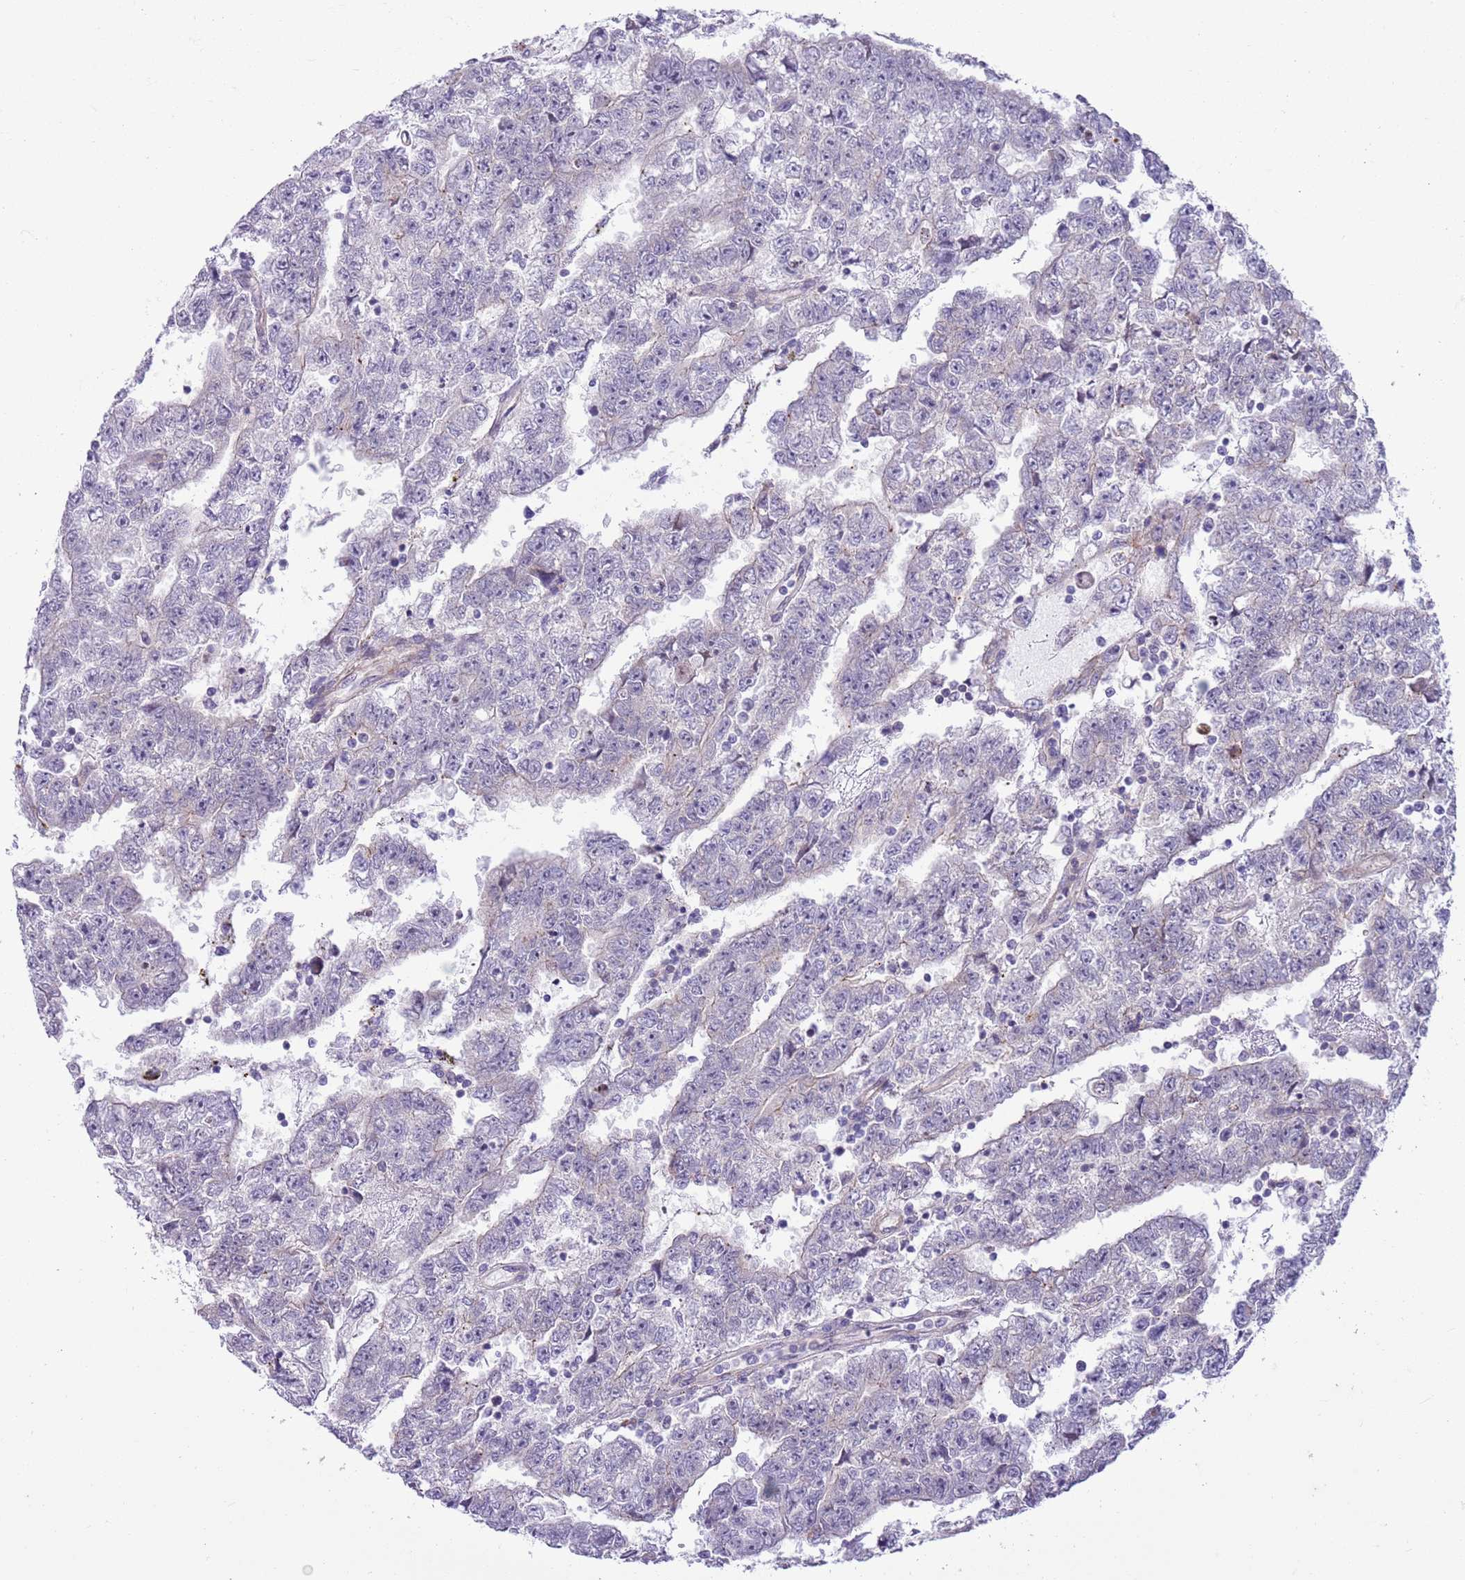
{"staining": {"intensity": "weak", "quantity": "<25%", "location": "cytoplasmic/membranous"}, "tissue": "testis cancer", "cell_type": "Tumor cells", "image_type": "cancer", "snomed": [{"axis": "morphology", "description": "Carcinoma, Embryonal, NOS"}, {"axis": "topography", "description": "Testis"}], "caption": "IHC image of testis embryonal carcinoma stained for a protein (brown), which displays no staining in tumor cells. (DAB immunohistochemistry (IHC), high magnification).", "gene": "PARP8", "patient": {"sex": "male", "age": 25}}